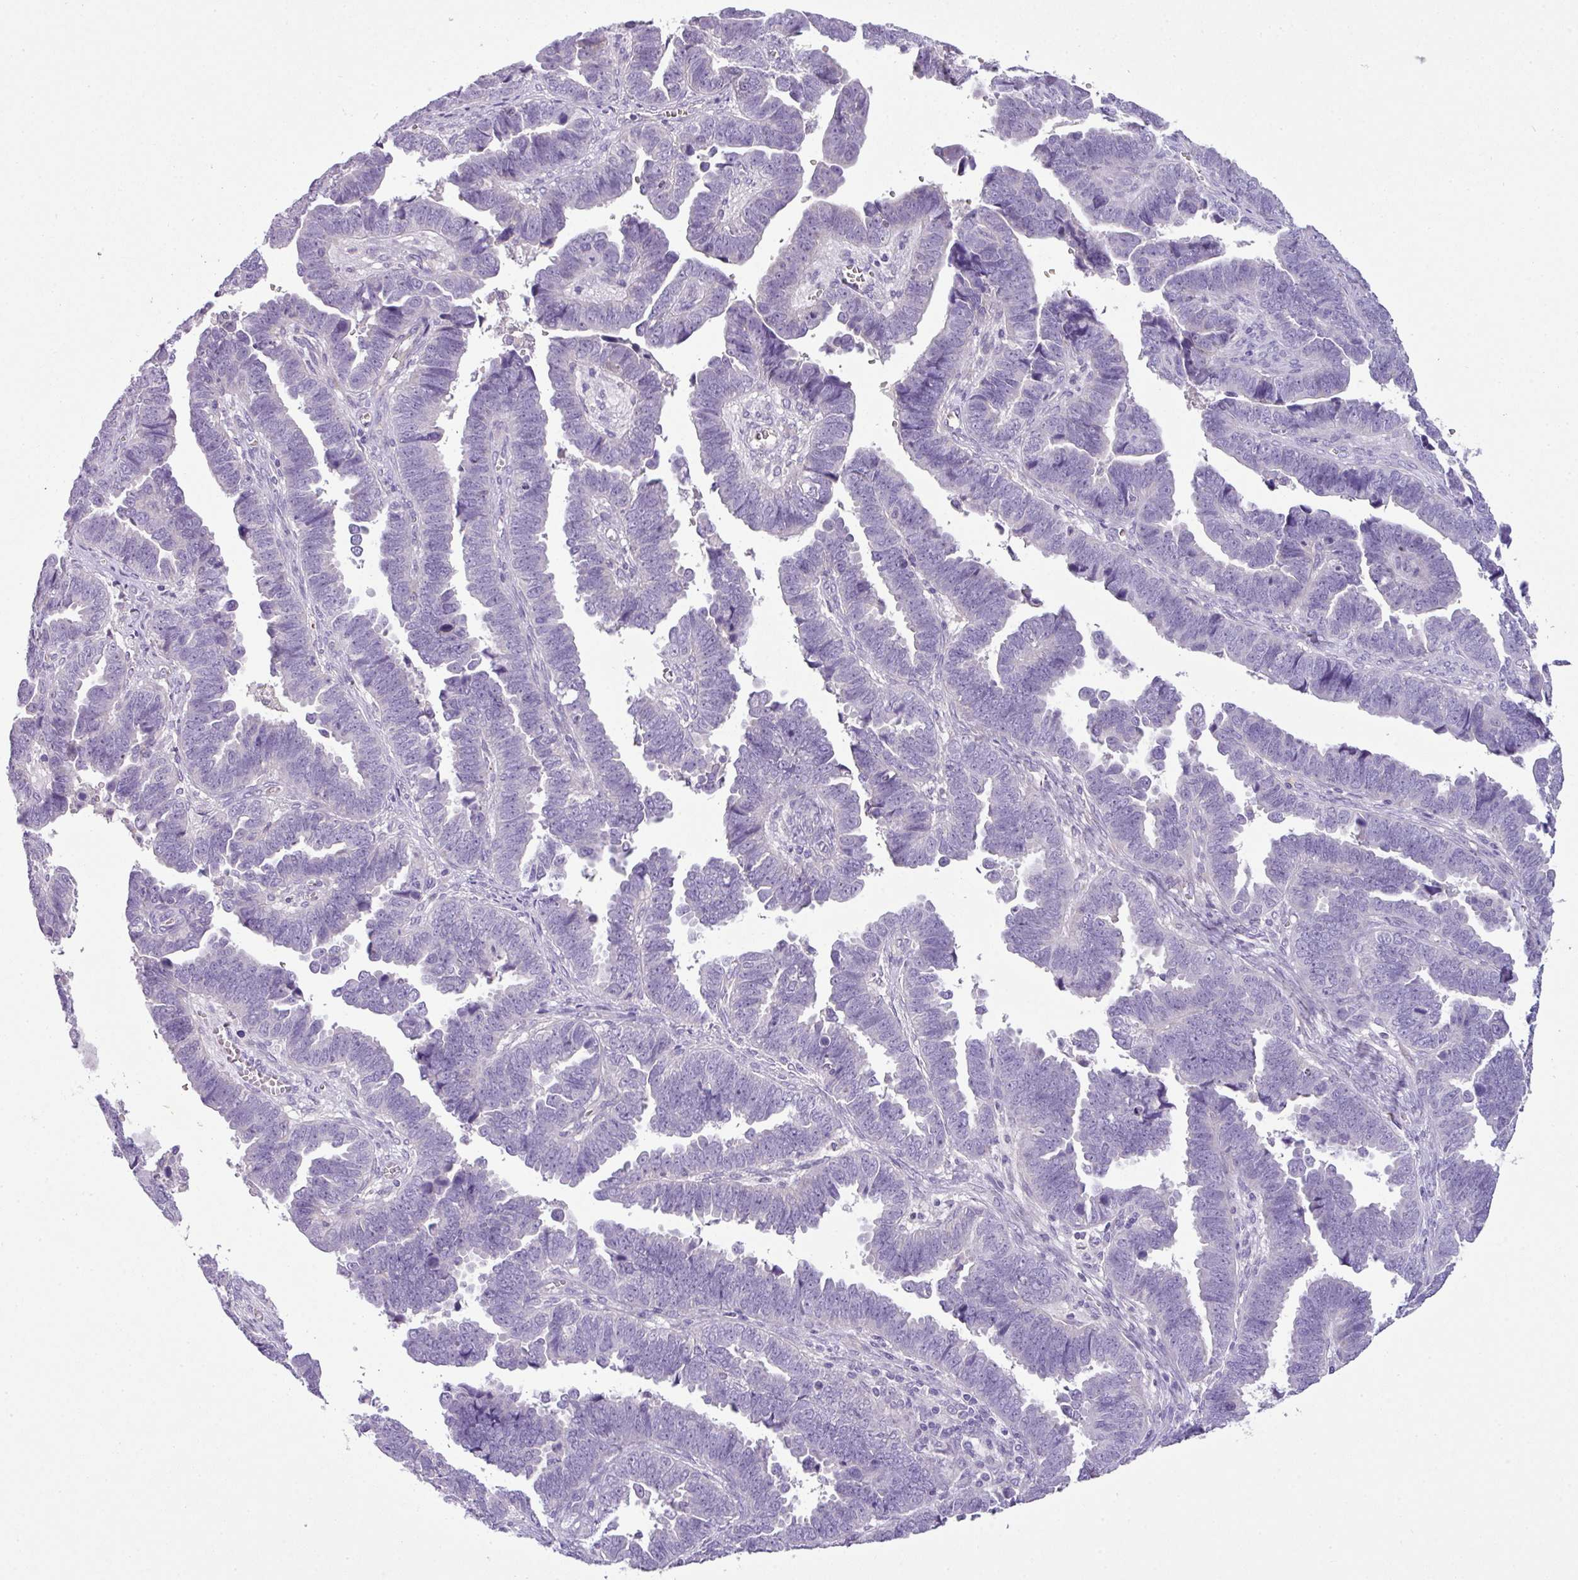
{"staining": {"intensity": "negative", "quantity": "none", "location": "none"}, "tissue": "endometrial cancer", "cell_type": "Tumor cells", "image_type": "cancer", "snomed": [{"axis": "morphology", "description": "Adenocarcinoma, NOS"}, {"axis": "topography", "description": "Endometrium"}], "caption": "Micrograph shows no protein staining in tumor cells of adenocarcinoma (endometrial) tissue.", "gene": "ENSG00000273748", "patient": {"sex": "female", "age": 75}}